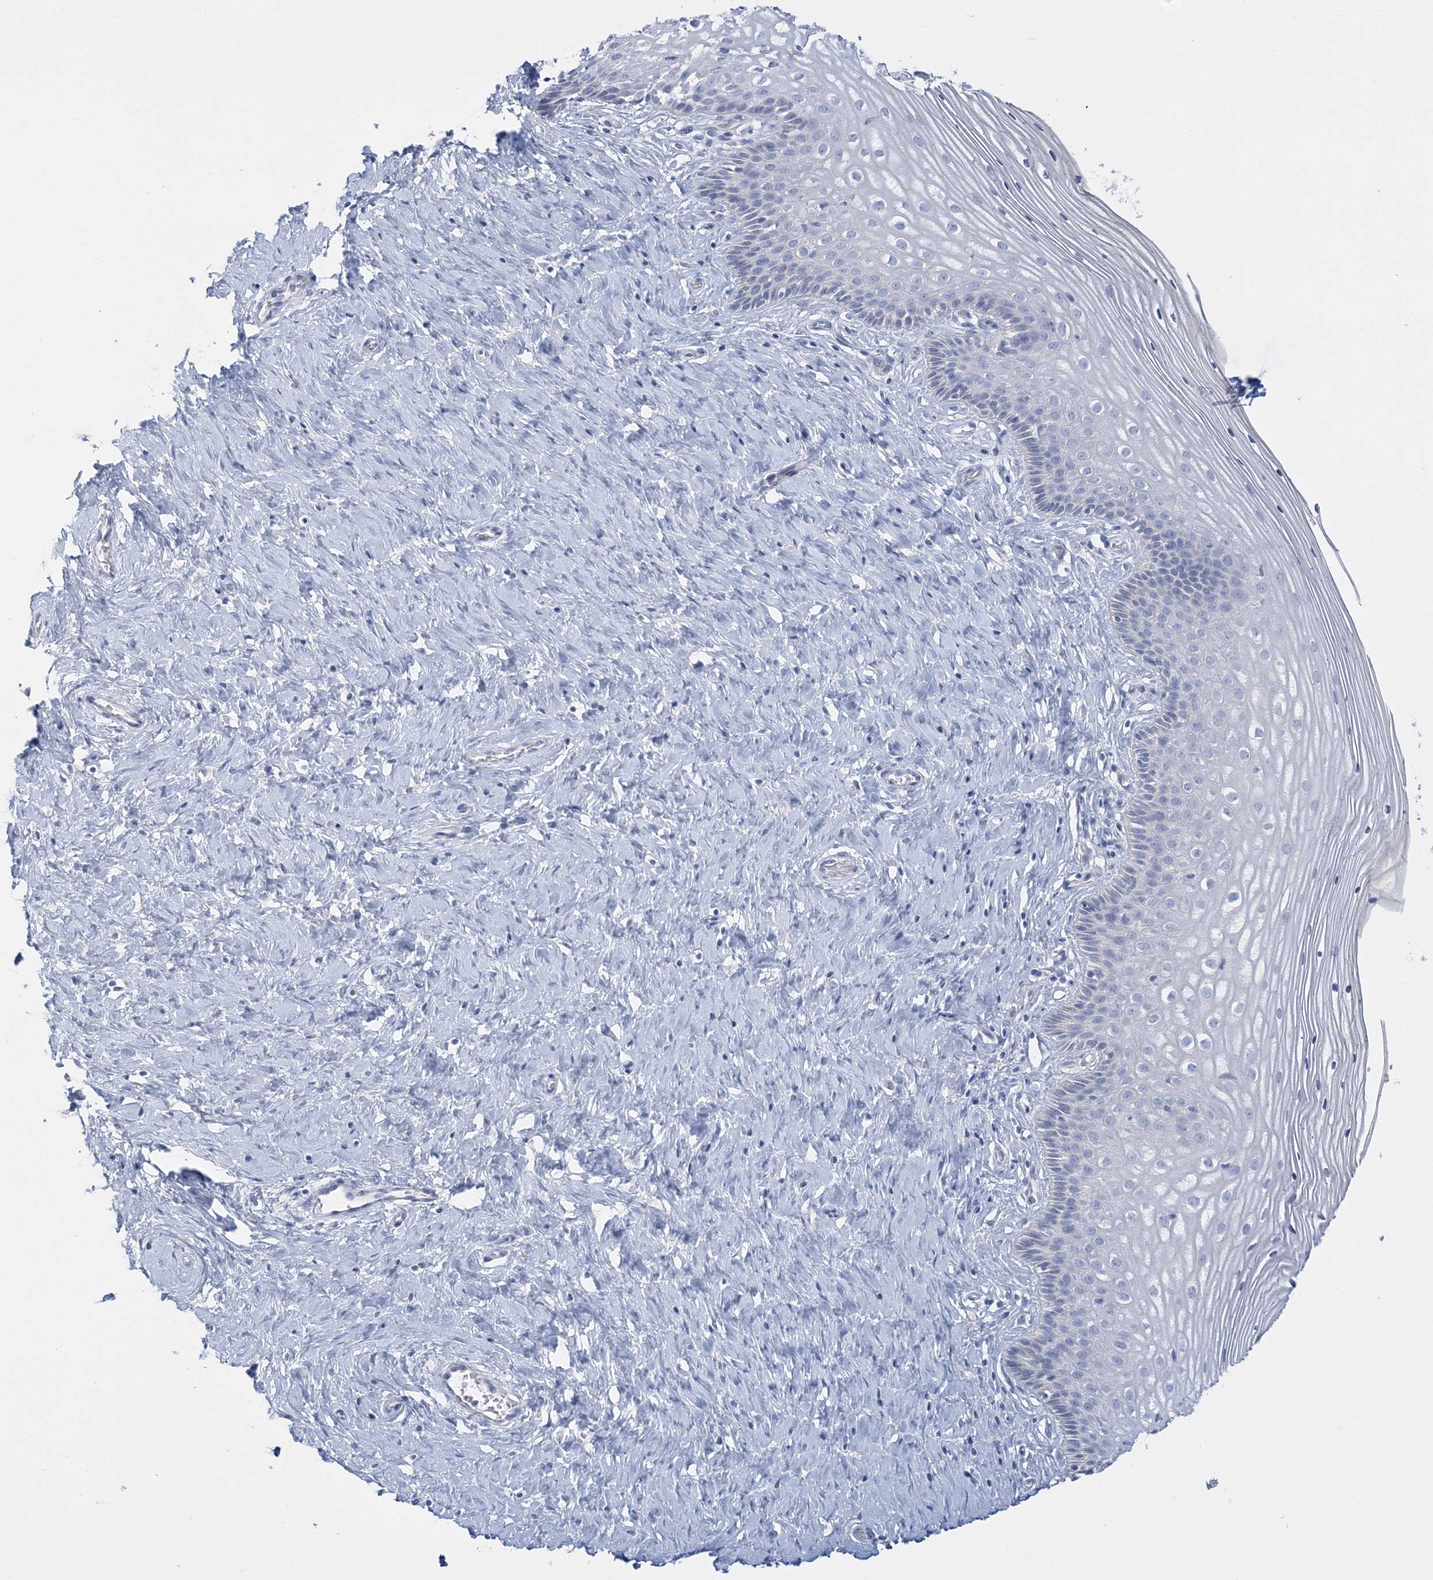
{"staining": {"intensity": "moderate", "quantity": ">75%", "location": "cytoplasmic/membranous"}, "tissue": "cervix", "cell_type": "Glandular cells", "image_type": "normal", "snomed": [{"axis": "morphology", "description": "Normal tissue, NOS"}, {"axis": "topography", "description": "Cervix"}], "caption": "Human cervix stained with a brown dye reveals moderate cytoplasmic/membranous positive expression in about >75% of glandular cells.", "gene": "ENSG00000288637", "patient": {"sex": "female", "age": 33}}